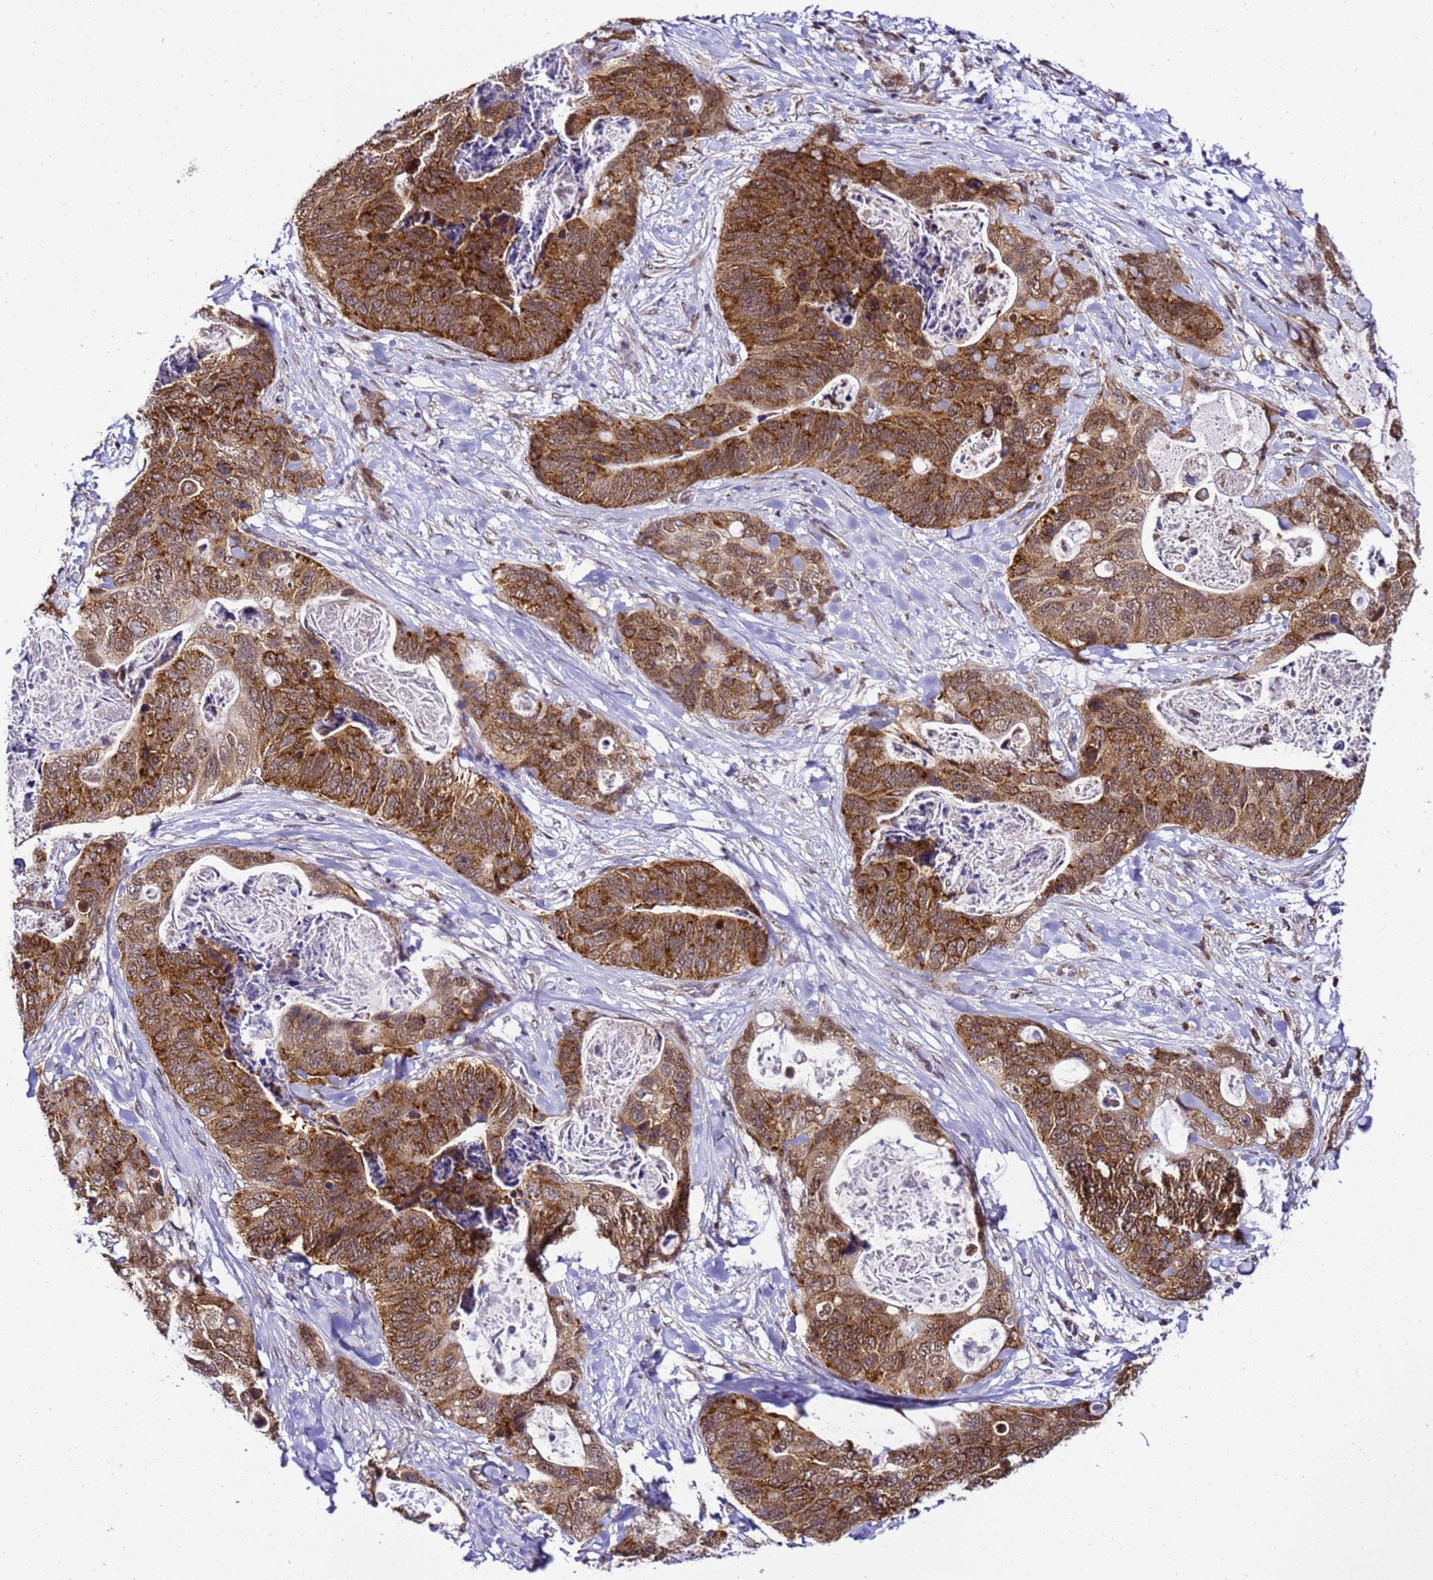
{"staining": {"intensity": "strong", "quantity": ">75%", "location": "cytoplasmic/membranous"}, "tissue": "stomach cancer", "cell_type": "Tumor cells", "image_type": "cancer", "snomed": [{"axis": "morphology", "description": "Adenocarcinoma, NOS"}, {"axis": "topography", "description": "Stomach"}], "caption": "Immunohistochemical staining of human adenocarcinoma (stomach) demonstrates high levels of strong cytoplasmic/membranous expression in approximately >75% of tumor cells.", "gene": "SMN1", "patient": {"sex": "female", "age": 89}}